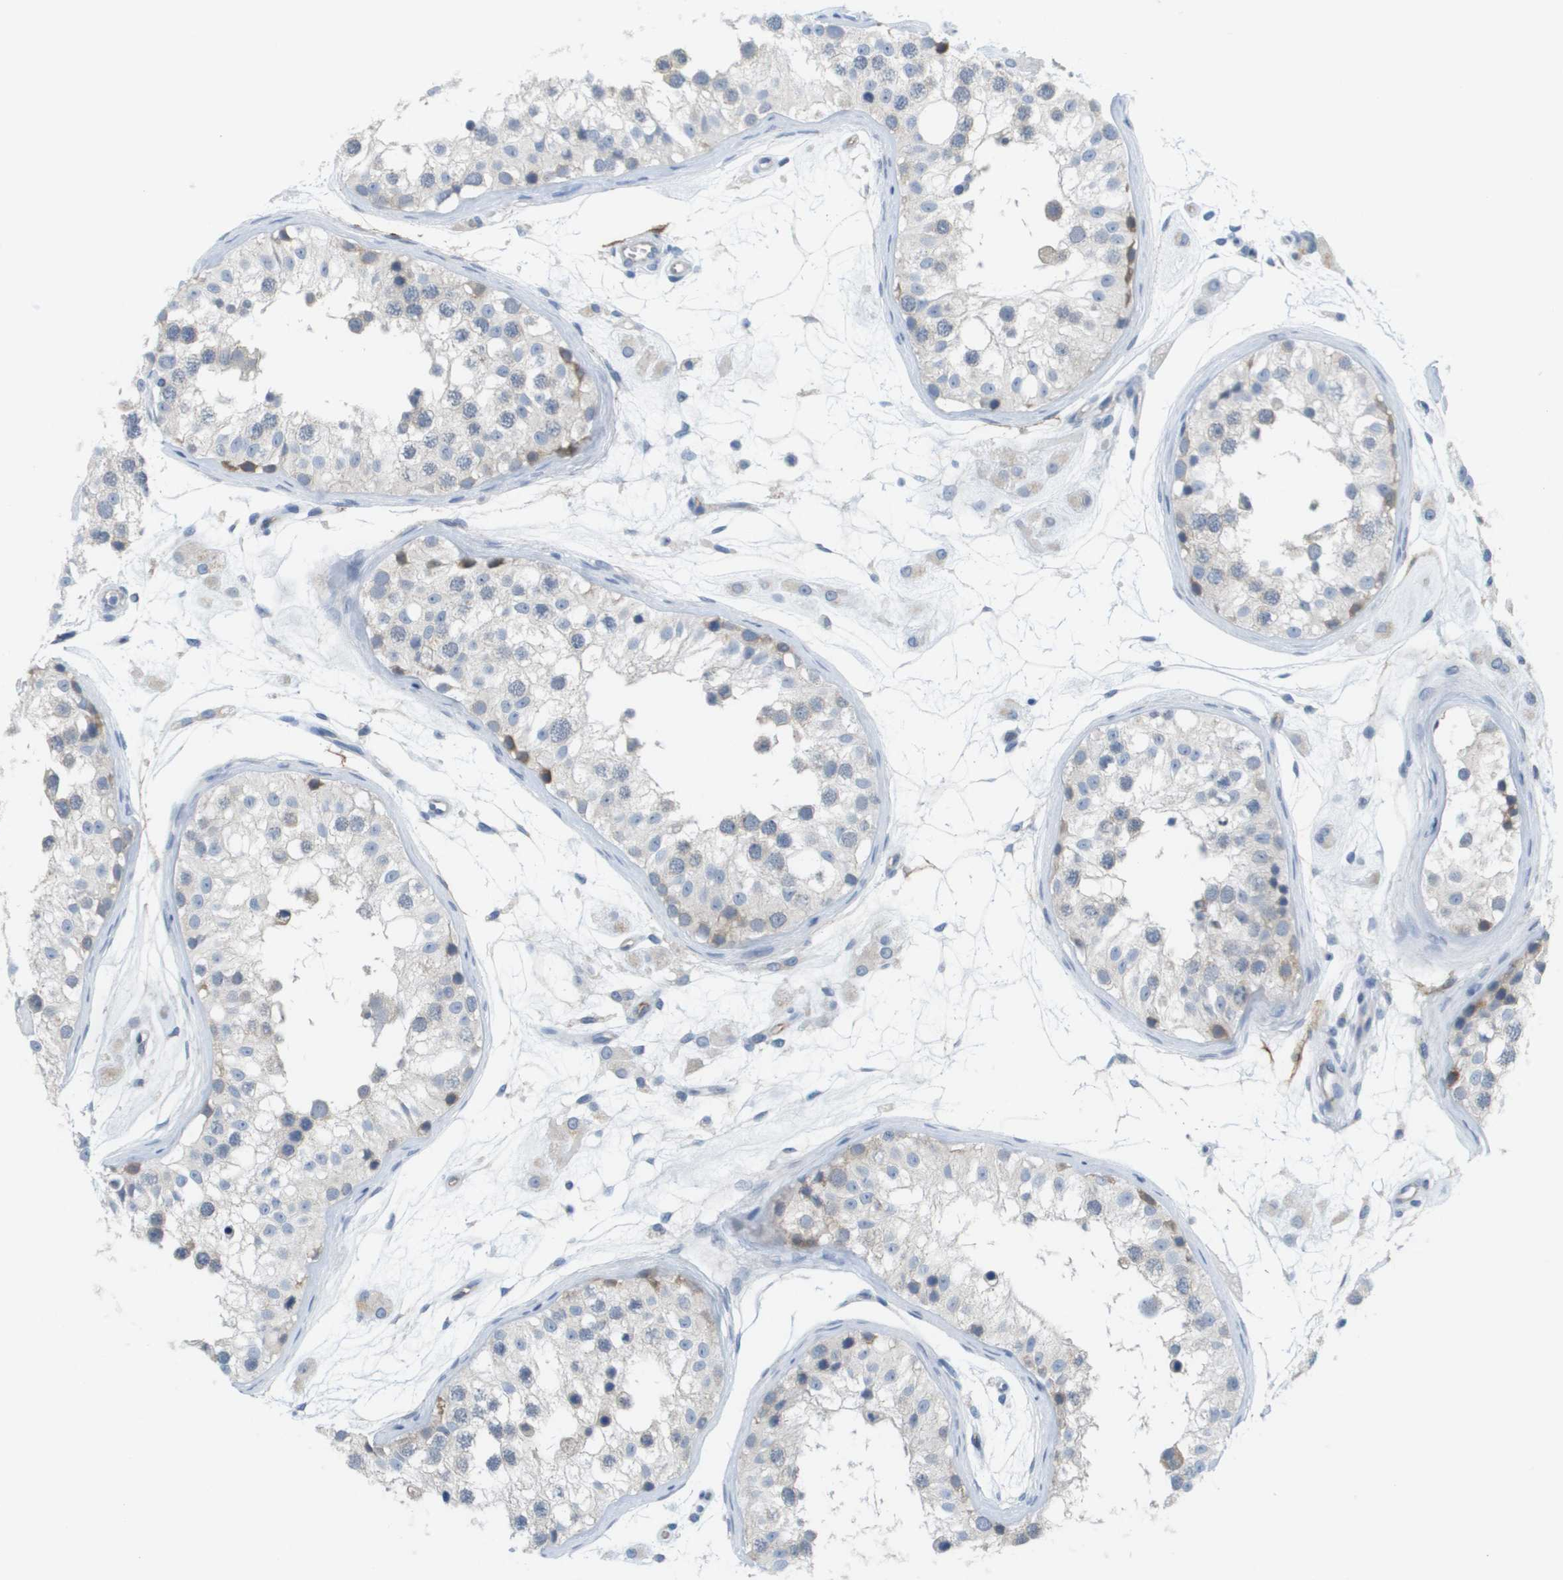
{"staining": {"intensity": "weak", "quantity": "25%-75%", "location": "cytoplasmic/membranous"}, "tissue": "testis", "cell_type": "Cells in seminiferous ducts", "image_type": "normal", "snomed": [{"axis": "morphology", "description": "Normal tissue, NOS"}, {"axis": "morphology", "description": "Adenocarcinoma, metastatic, NOS"}, {"axis": "topography", "description": "Testis"}], "caption": "Testis stained with DAB (3,3'-diaminobenzidine) IHC shows low levels of weak cytoplasmic/membranous expression in approximately 25%-75% of cells in seminiferous ducts.", "gene": "ANGPT2", "patient": {"sex": "male", "age": 26}}